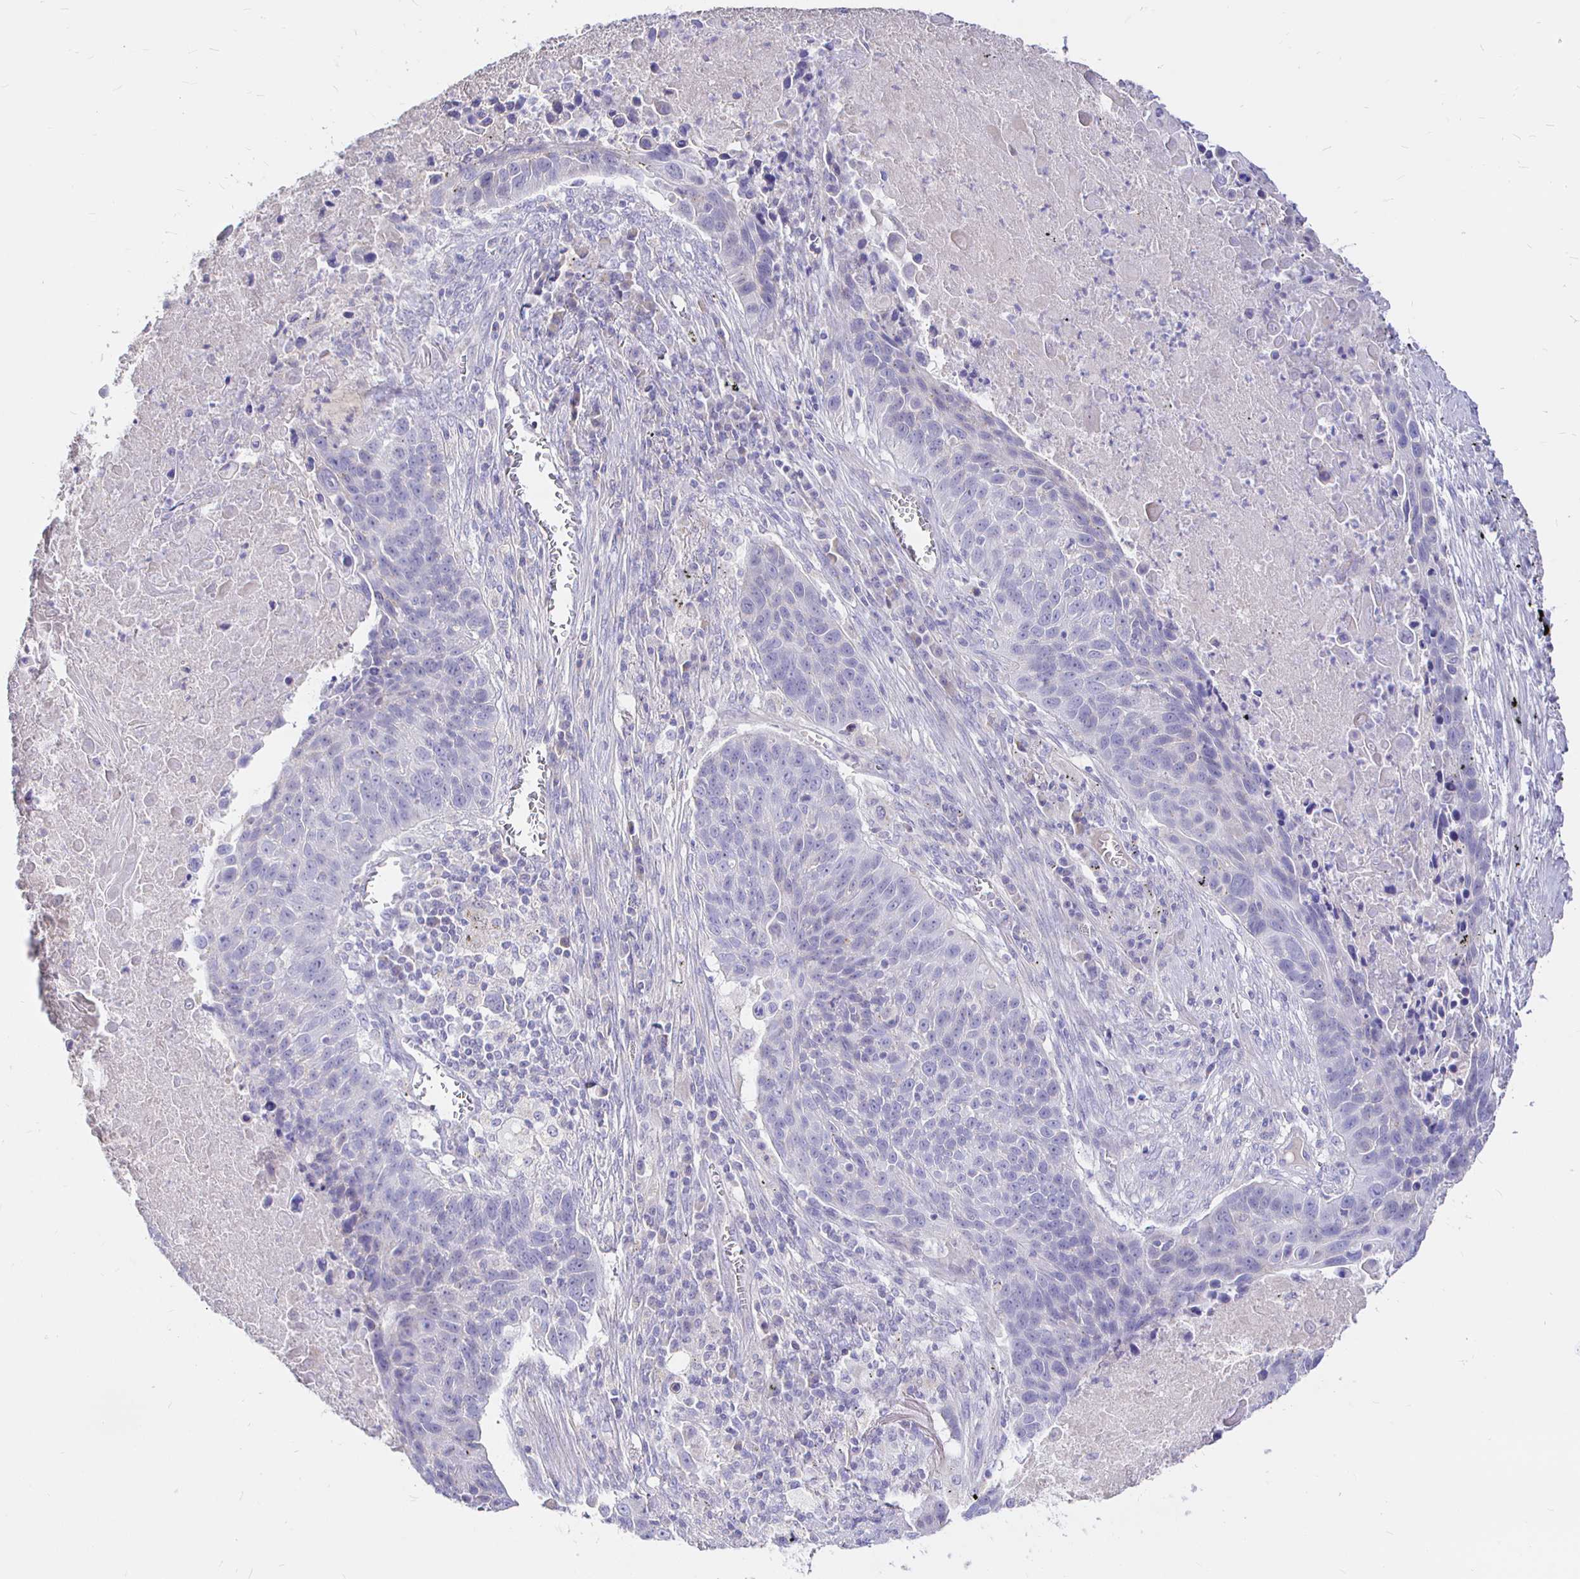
{"staining": {"intensity": "negative", "quantity": "none", "location": "none"}, "tissue": "lung cancer", "cell_type": "Tumor cells", "image_type": "cancer", "snomed": [{"axis": "morphology", "description": "Squamous cell carcinoma, NOS"}, {"axis": "topography", "description": "Lung"}], "caption": "The histopathology image shows no staining of tumor cells in lung squamous cell carcinoma.", "gene": "NECAB1", "patient": {"sex": "male", "age": 78}}